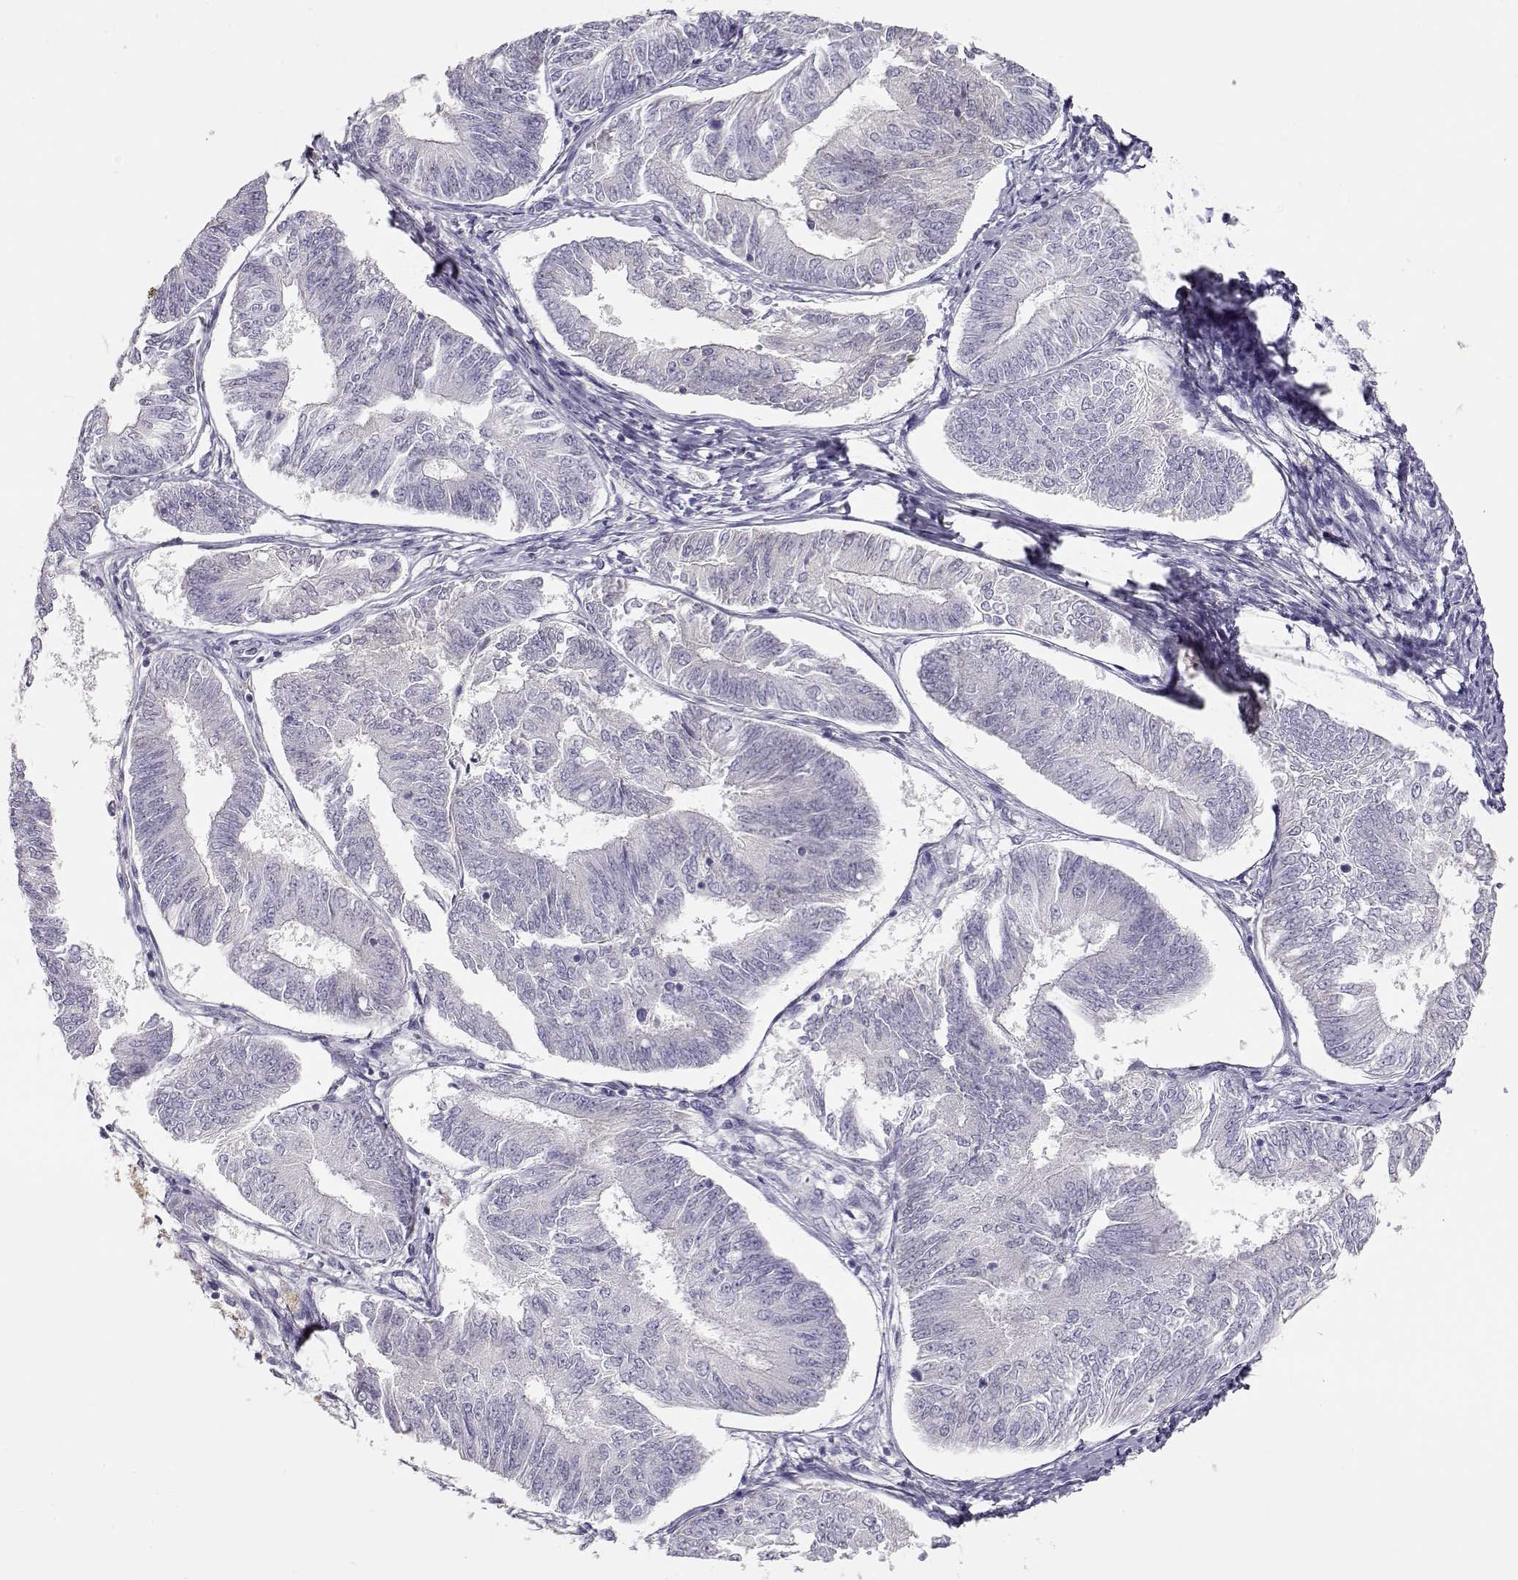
{"staining": {"intensity": "negative", "quantity": "none", "location": "none"}, "tissue": "endometrial cancer", "cell_type": "Tumor cells", "image_type": "cancer", "snomed": [{"axis": "morphology", "description": "Adenocarcinoma, NOS"}, {"axis": "topography", "description": "Endometrium"}], "caption": "A high-resolution image shows immunohistochemistry staining of endometrial adenocarcinoma, which exhibits no significant positivity in tumor cells.", "gene": "SLCO6A1", "patient": {"sex": "female", "age": 58}}